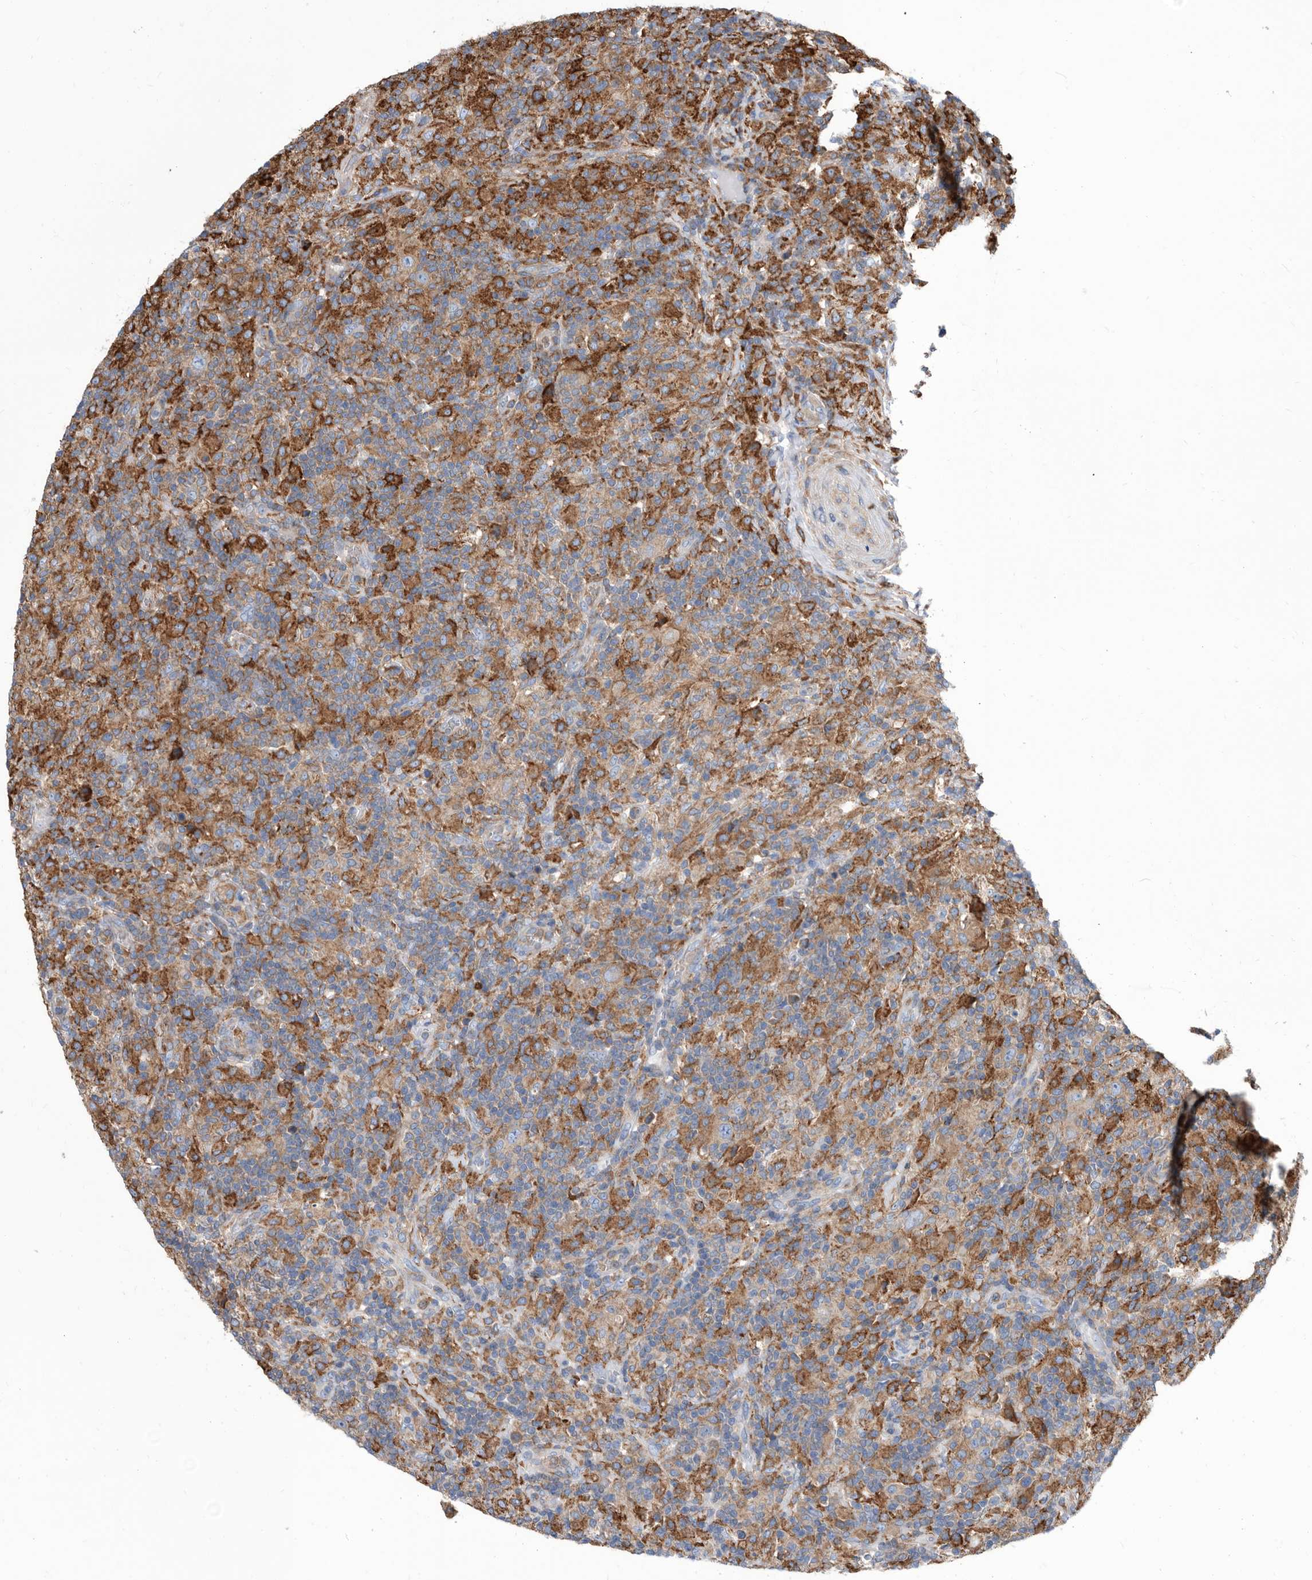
{"staining": {"intensity": "weak", "quantity": "<25%", "location": "cytoplasmic/membranous"}, "tissue": "lymphoma", "cell_type": "Tumor cells", "image_type": "cancer", "snomed": [{"axis": "morphology", "description": "Hodgkin's disease, NOS"}, {"axis": "topography", "description": "Lymph node"}], "caption": "Tumor cells show no significant expression in lymphoma.", "gene": "SMG7", "patient": {"sex": "male", "age": 70}}